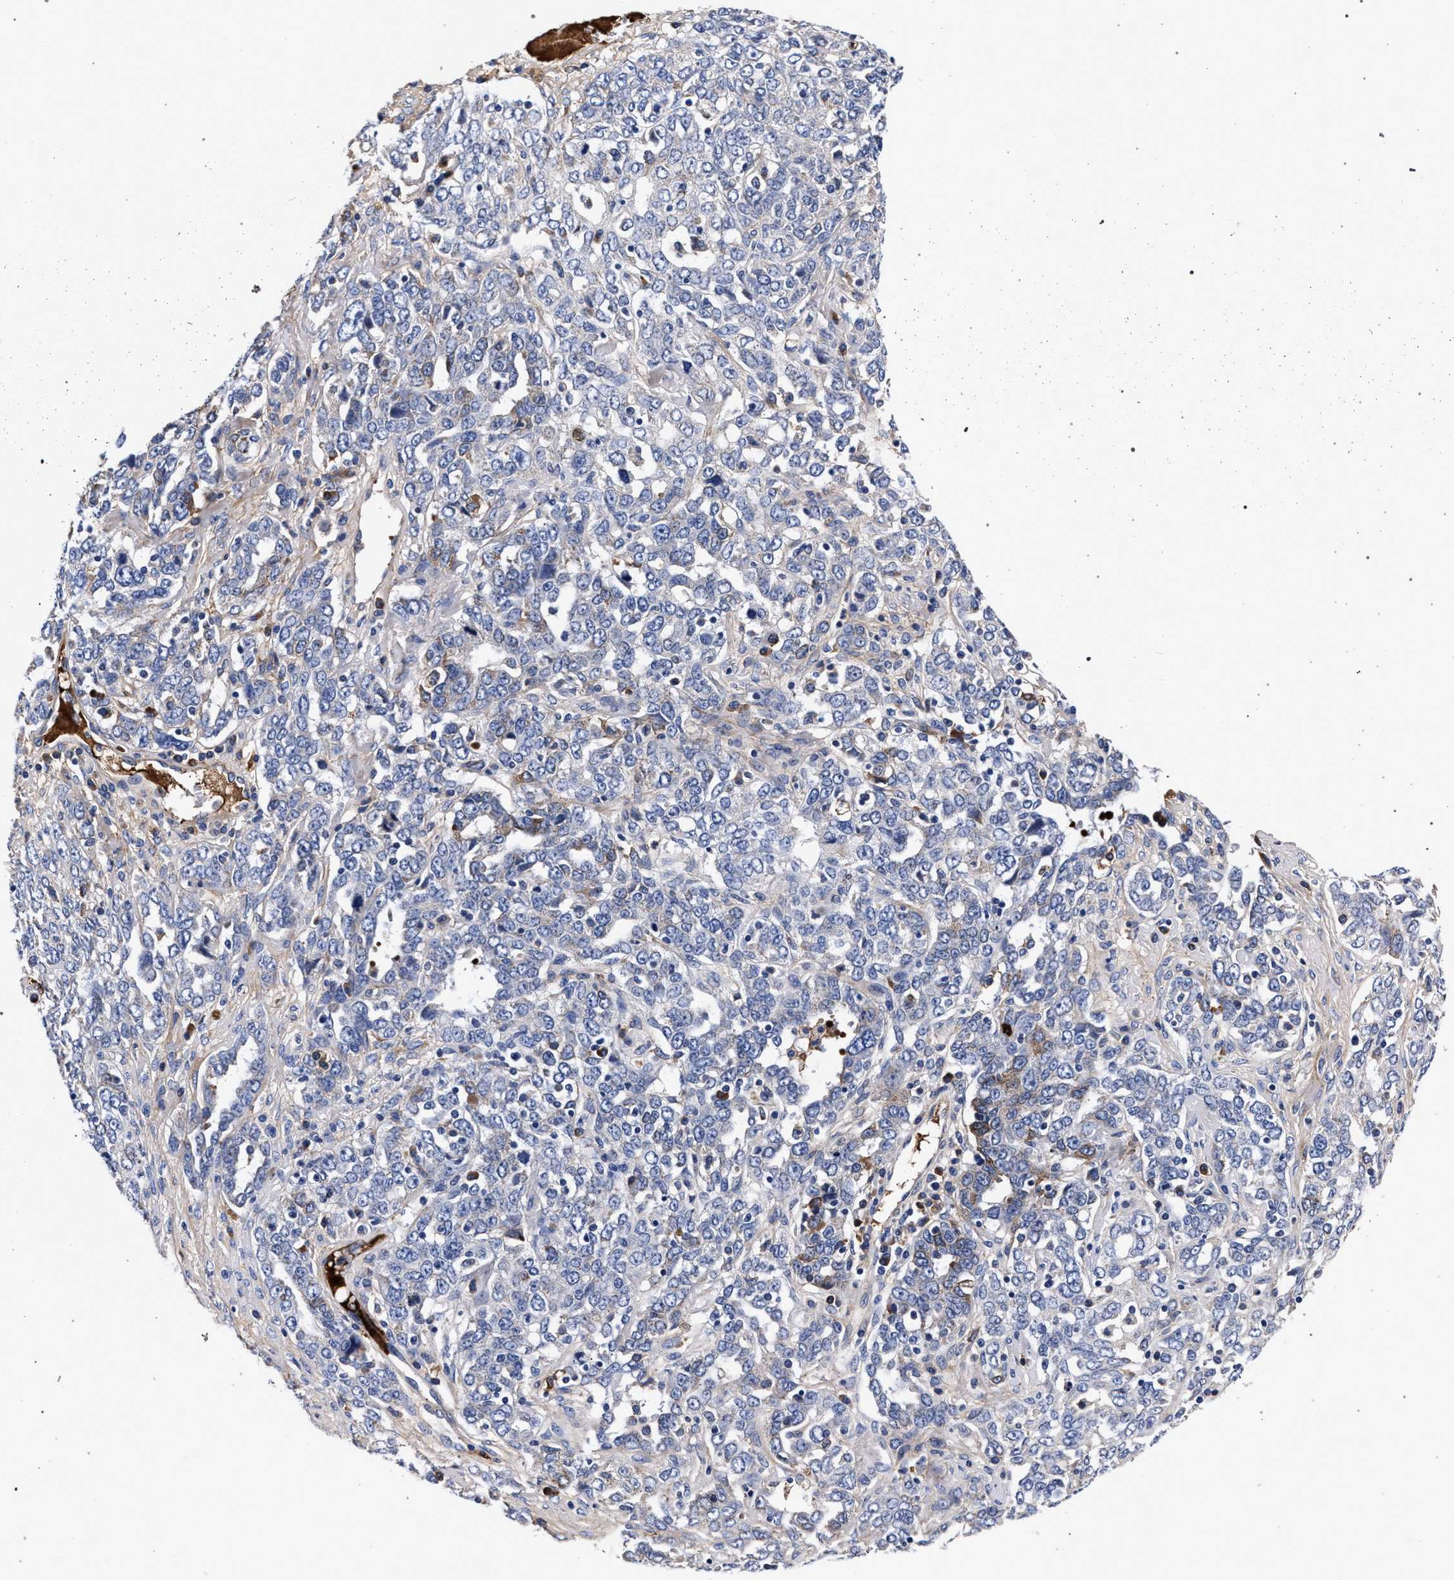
{"staining": {"intensity": "negative", "quantity": "none", "location": "none"}, "tissue": "ovarian cancer", "cell_type": "Tumor cells", "image_type": "cancer", "snomed": [{"axis": "morphology", "description": "Carcinoma, endometroid"}, {"axis": "topography", "description": "Ovary"}], "caption": "Tumor cells are negative for protein expression in human ovarian cancer (endometroid carcinoma). The staining is performed using DAB brown chromogen with nuclei counter-stained in using hematoxylin.", "gene": "ACOX1", "patient": {"sex": "female", "age": 62}}